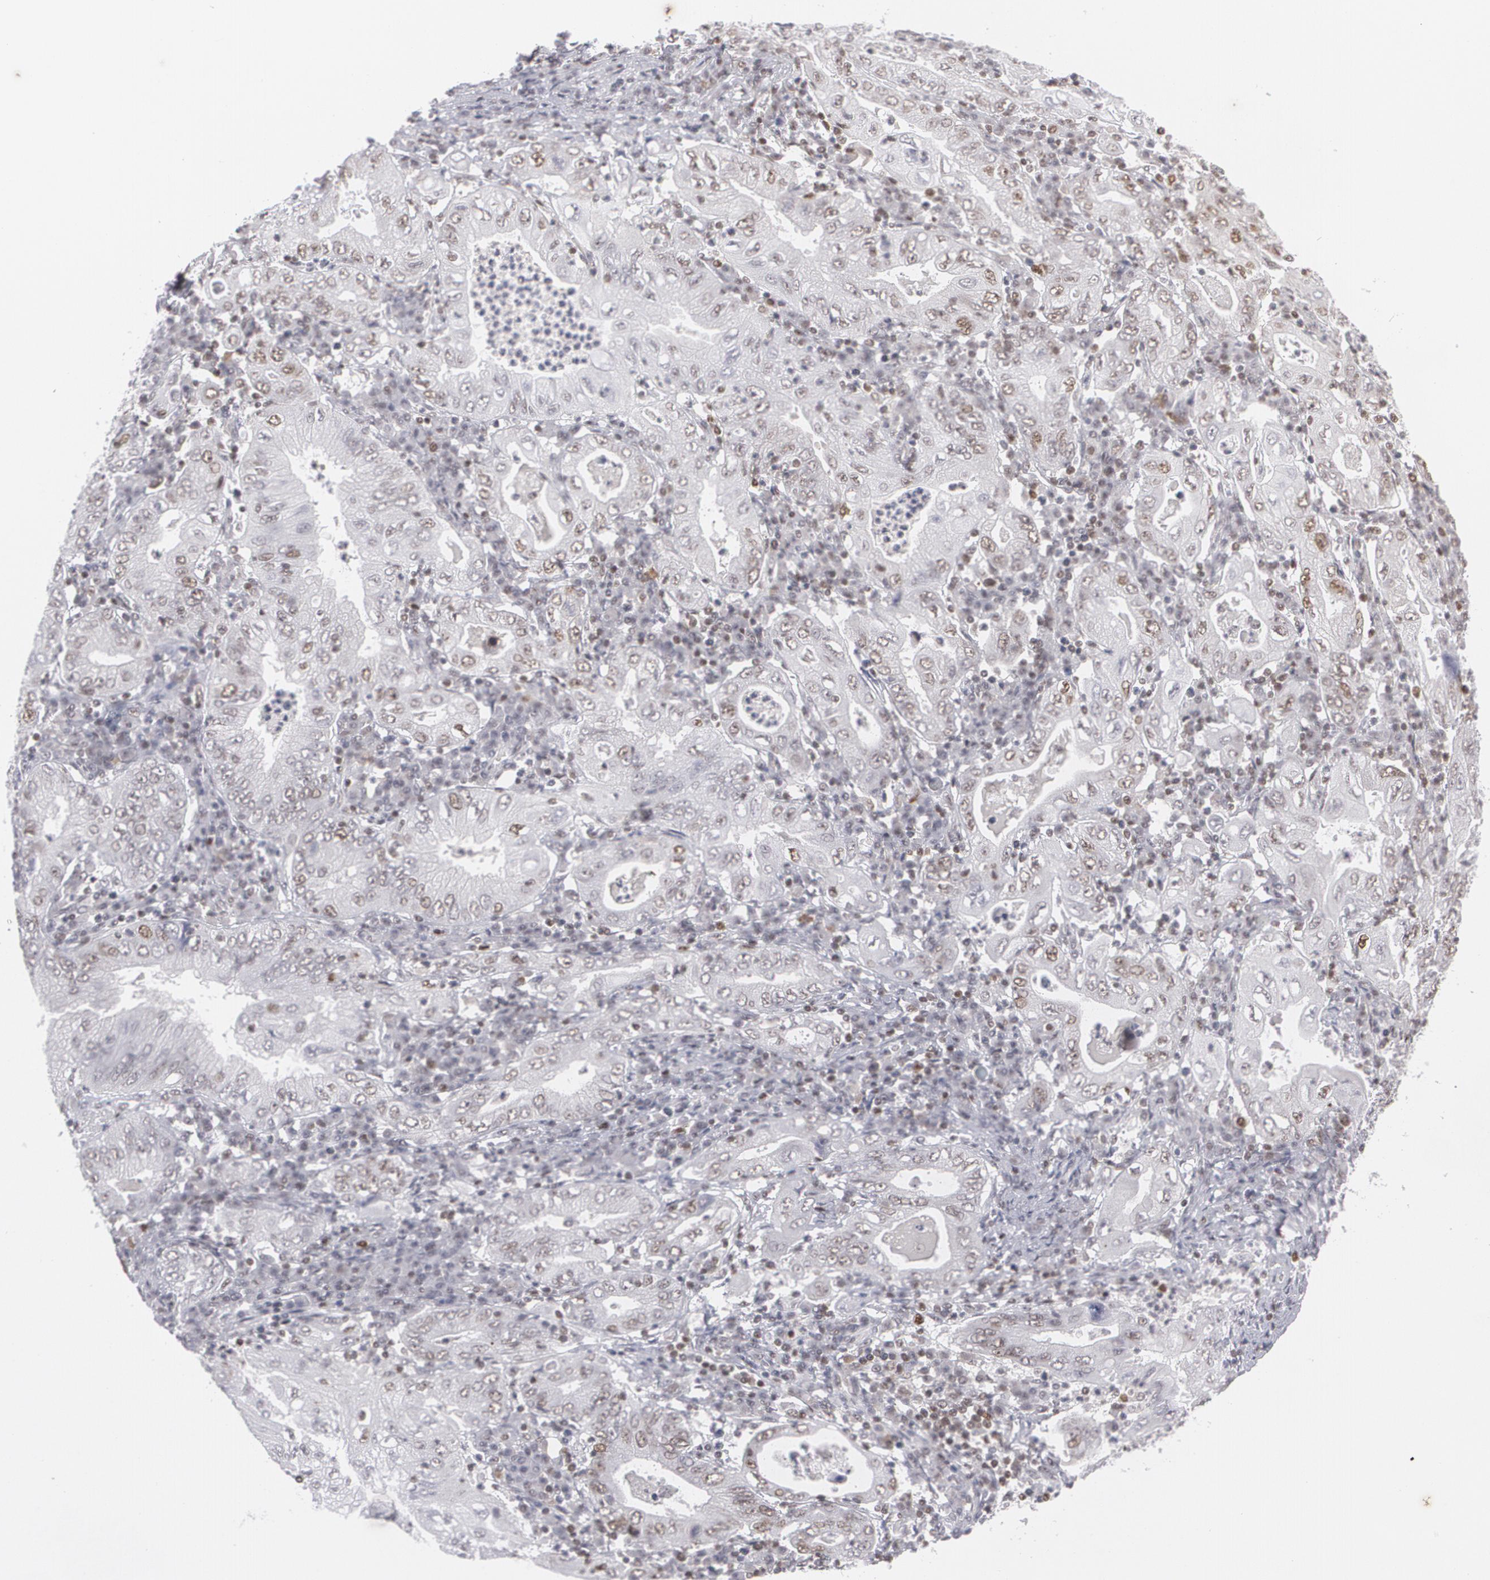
{"staining": {"intensity": "moderate", "quantity": "25%-75%", "location": "nuclear"}, "tissue": "stomach cancer", "cell_type": "Tumor cells", "image_type": "cancer", "snomed": [{"axis": "morphology", "description": "Normal tissue, NOS"}, {"axis": "morphology", "description": "Adenocarcinoma, NOS"}, {"axis": "topography", "description": "Esophagus"}, {"axis": "topography", "description": "Stomach, upper"}, {"axis": "topography", "description": "Peripheral nerve tissue"}], "caption": "Stomach adenocarcinoma tissue displays moderate nuclear staining in about 25%-75% of tumor cells Nuclei are stained in blue.", "gene": "MCL1", "patient": {"sex": "male", "age": 62}}